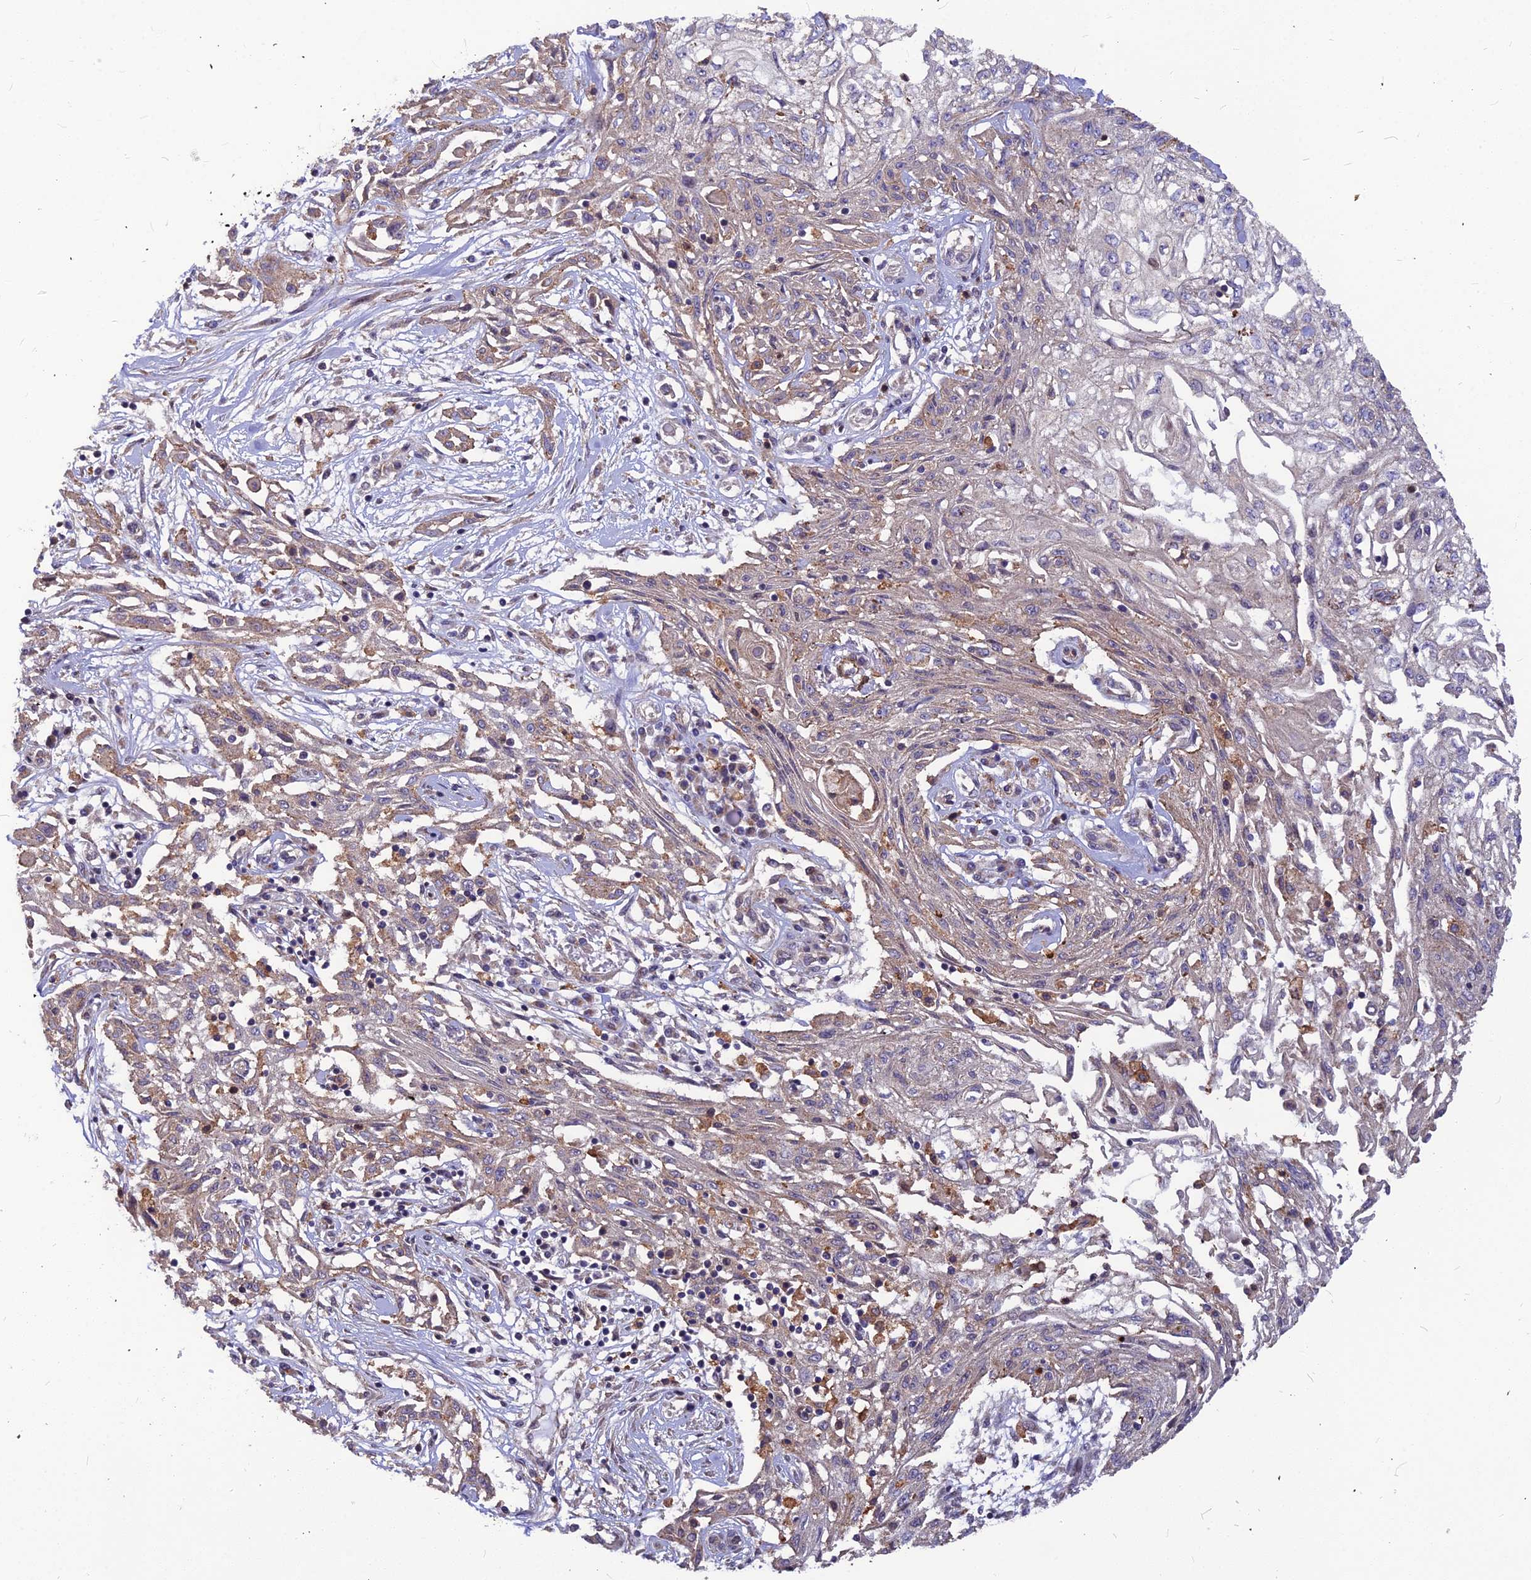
{"staining": {"intensity": "negative", "quantity": "none", "location": "none"}, "tissue": "skin cancer", "cell_type": "Tumor cells", "image_type": "cancer", "snomed": [{"axis": "morphology", "description": "Squamous cell carcinoma, NOS"}, {"axis": "morphology", "description": "Squamous cell carcinoma, metastatic, NOS"}, {"axis": "topography", "description": "Skin"}, {"axis": "topography", "description": "Lymph node"}], "caption": "IHC micrograph of neoplastic tissue: human skin cancer stained with DAB demonstrates no significant protein expression in tumor cells.", "gene": "LEKR1", "patient": {"sex": "male", "age": 75}}